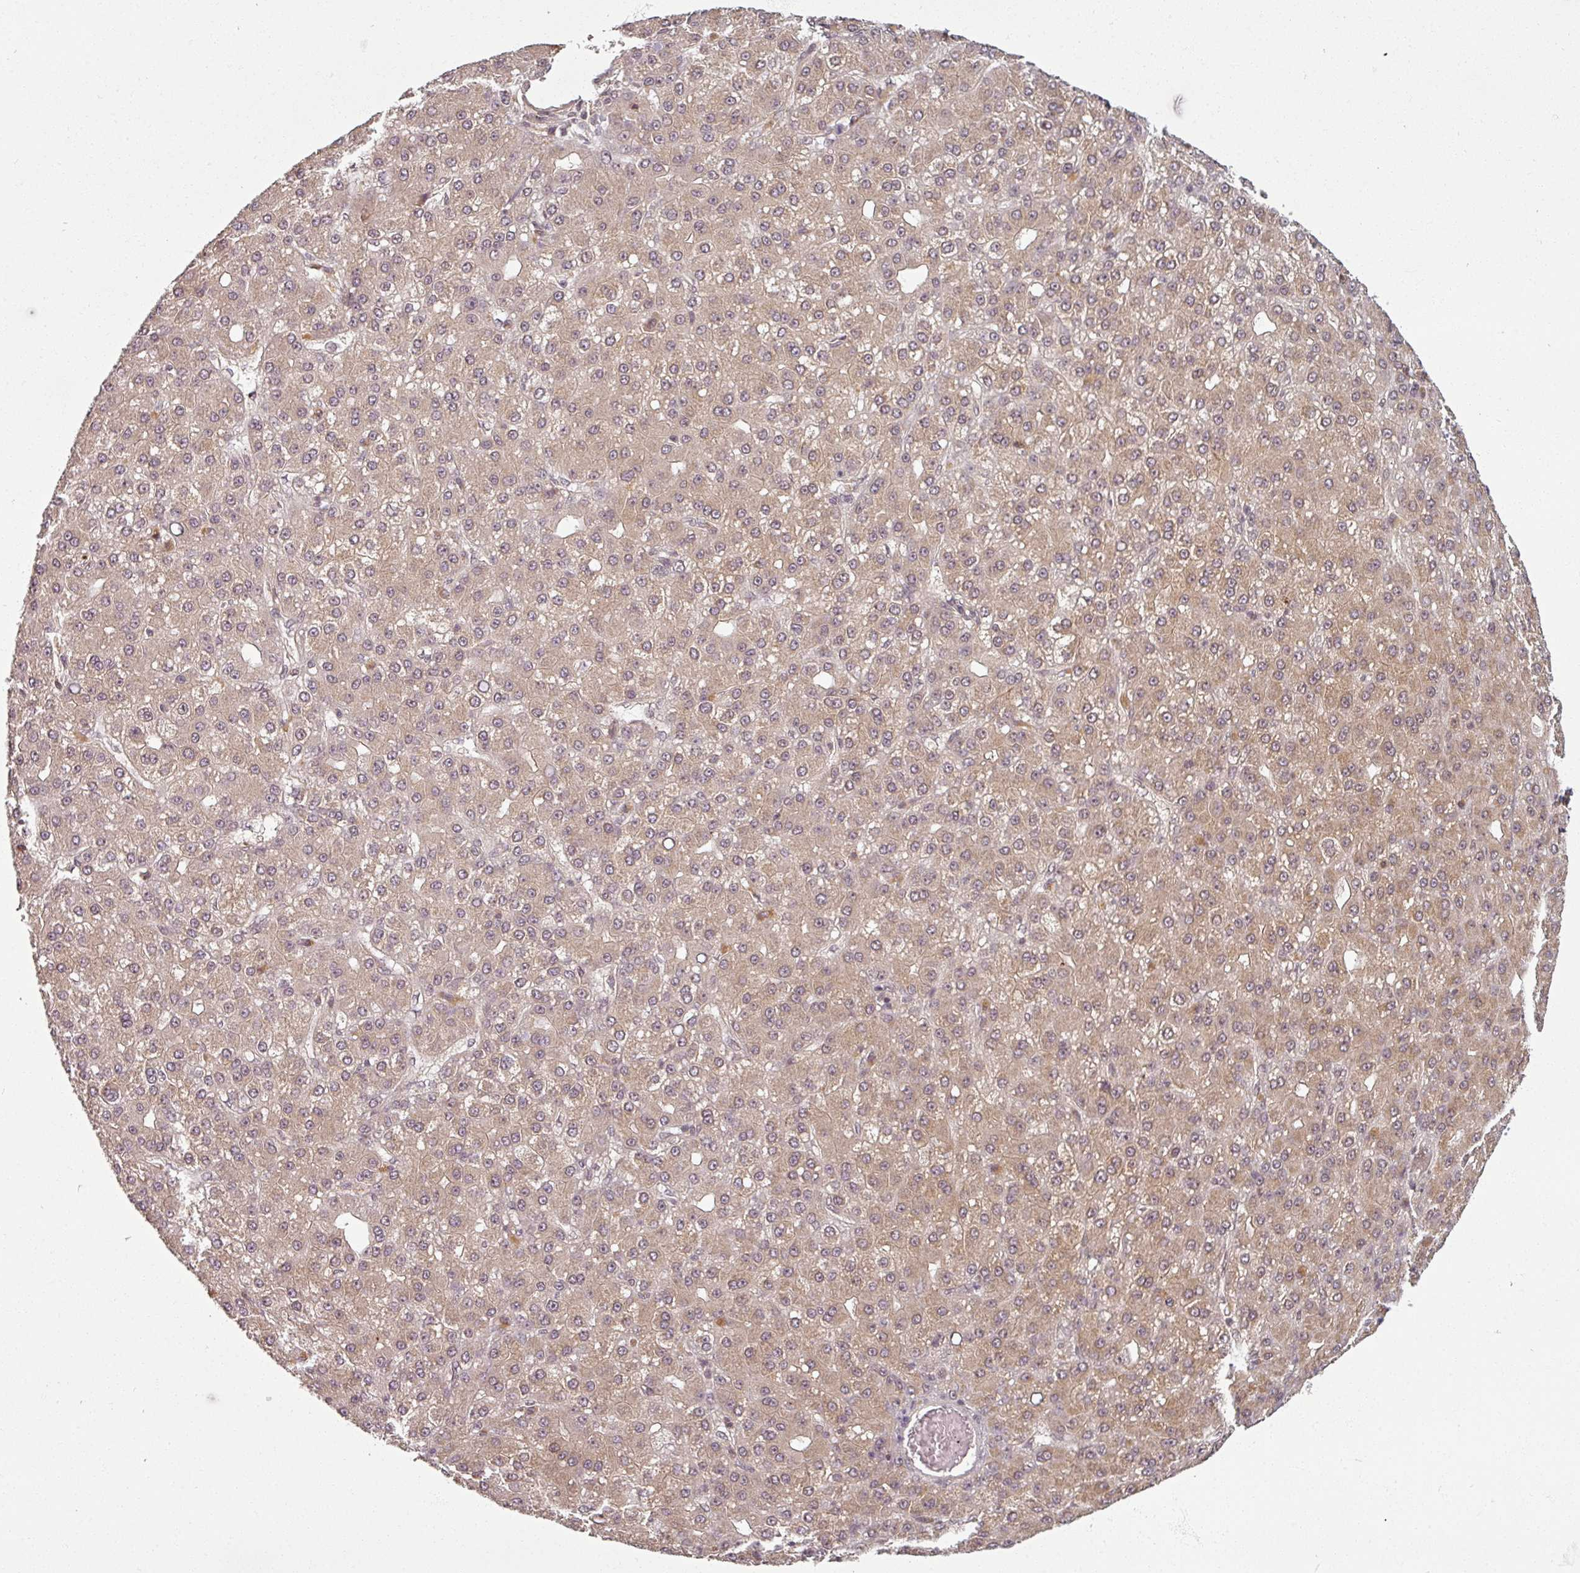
{"staining": {"intensity": "moderate", "quantity": ">75%", "location": "cytoplasmic/membranous,nuclear"}, "tissue": "liver cancer", "cell_type": "Tumor cells", "image_type": "cancer", "snomed": [{"axis": "morphology", "description": "Carcinoma, Hepatocellular, NOS"}, {"axis": "topography", "description": "Liver"}], "caption": "Protein staining shows moderate cytoplasmic/membranous and nuclear positivity in about >75% of tumor cells in liver cancer. (DAB = brown stain, brightfield microscopy at high magnification).", "gene": "POLR2G", "patient": {"sex": "male", "age": 67}}